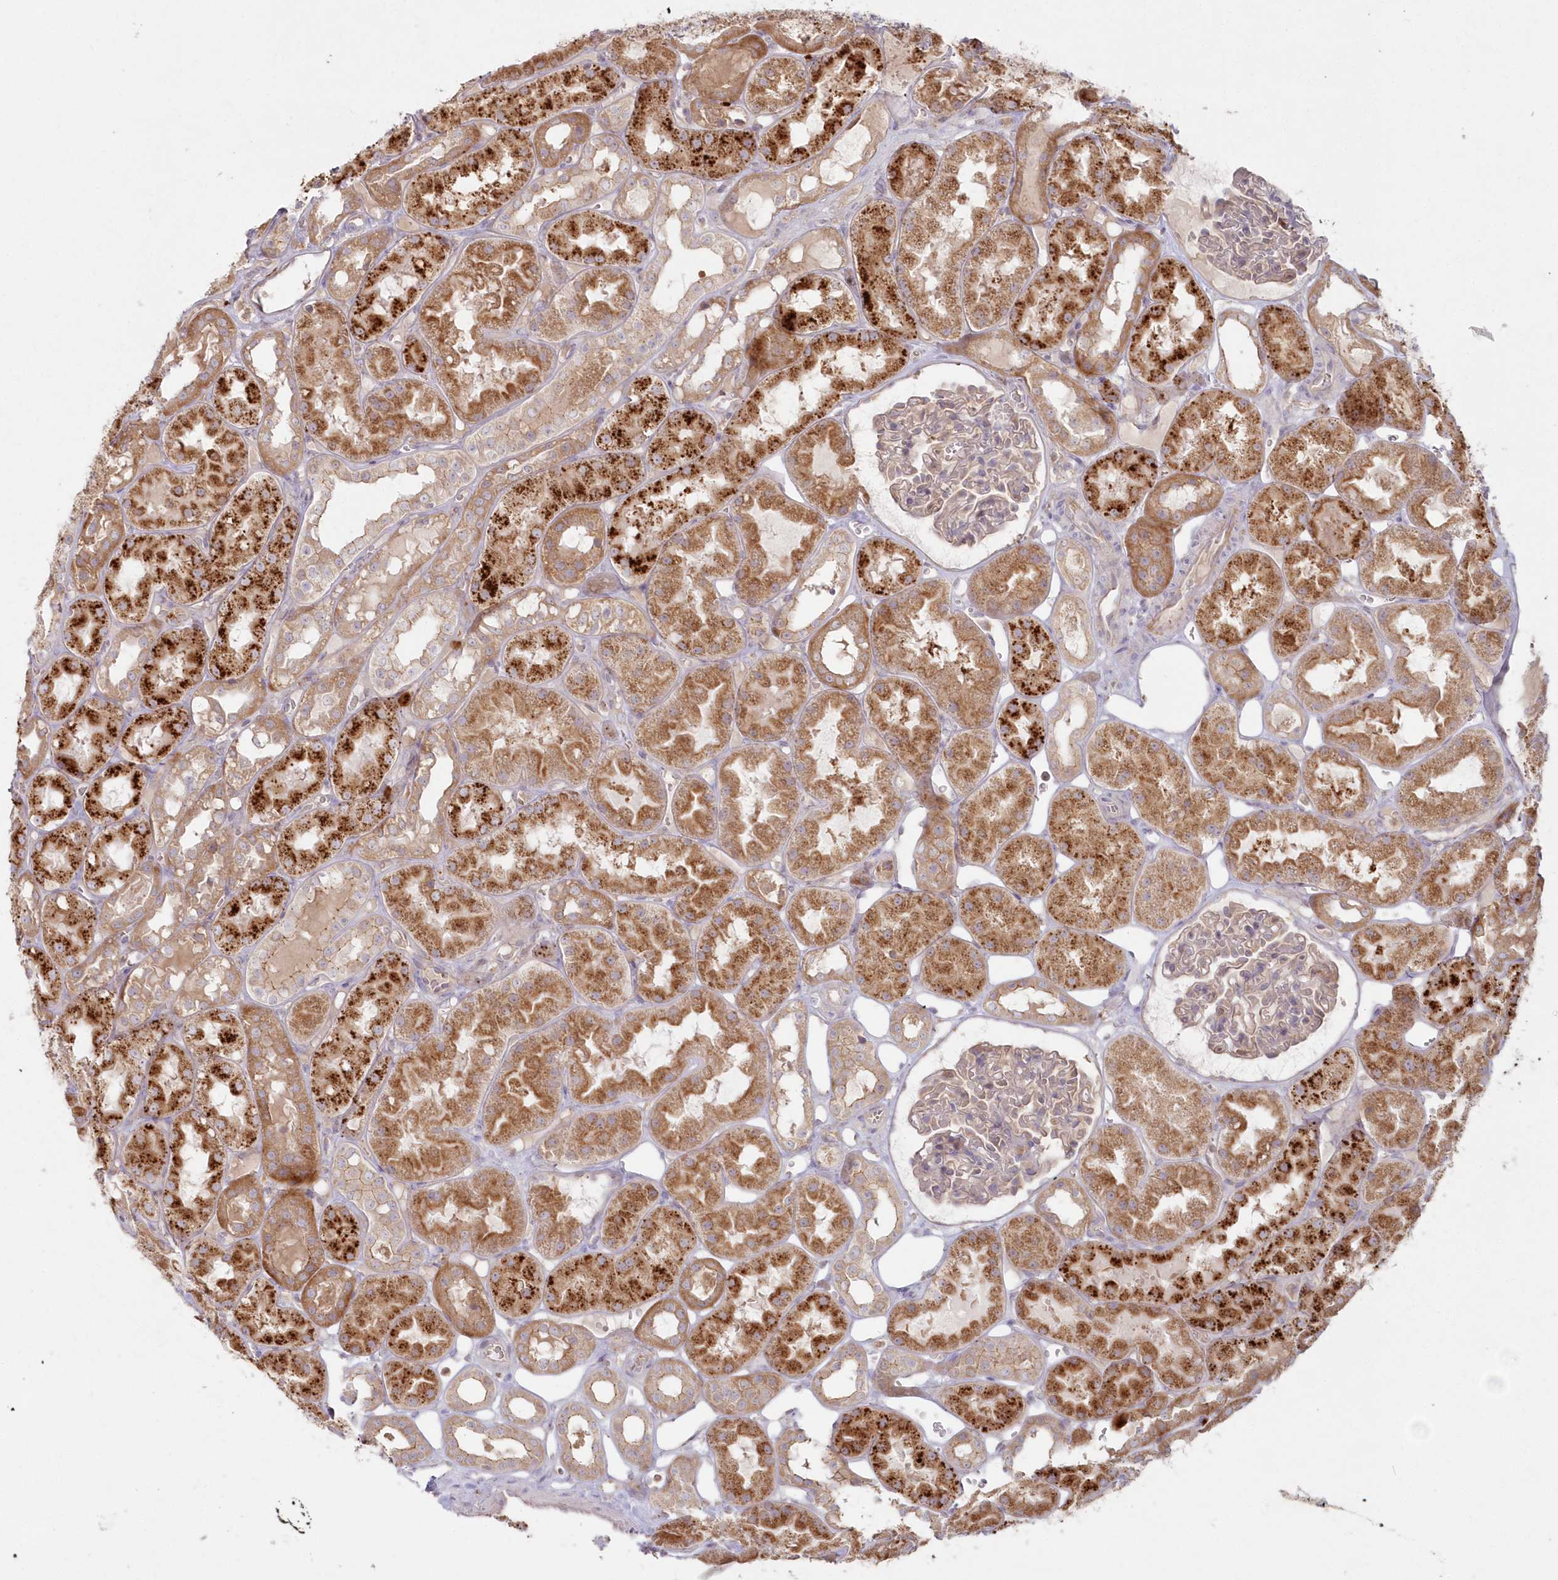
{"staining": {"intensity": "moderate", "quantity": "25%-75%", "location": "cytoplasmic/membranous"}, "tissue": "kidney", "cell_type": "Cells in glomeruli", "image_type": "normal", "snomed": [{"axis": "morphology", "description": "Normal tissue, NOS"}, {"axis": "topography", "description": "Kidney"}], "caption": "A histopathology image of kidney stained for a protein shows moderate cytoplasmic/membranous brown staining in cells in glomeruli. (DAB IHC, brown staining for protein, blue staining for nuclei).", "gene": "ARSB", "patient": {"sex": "male", "age": 16}}